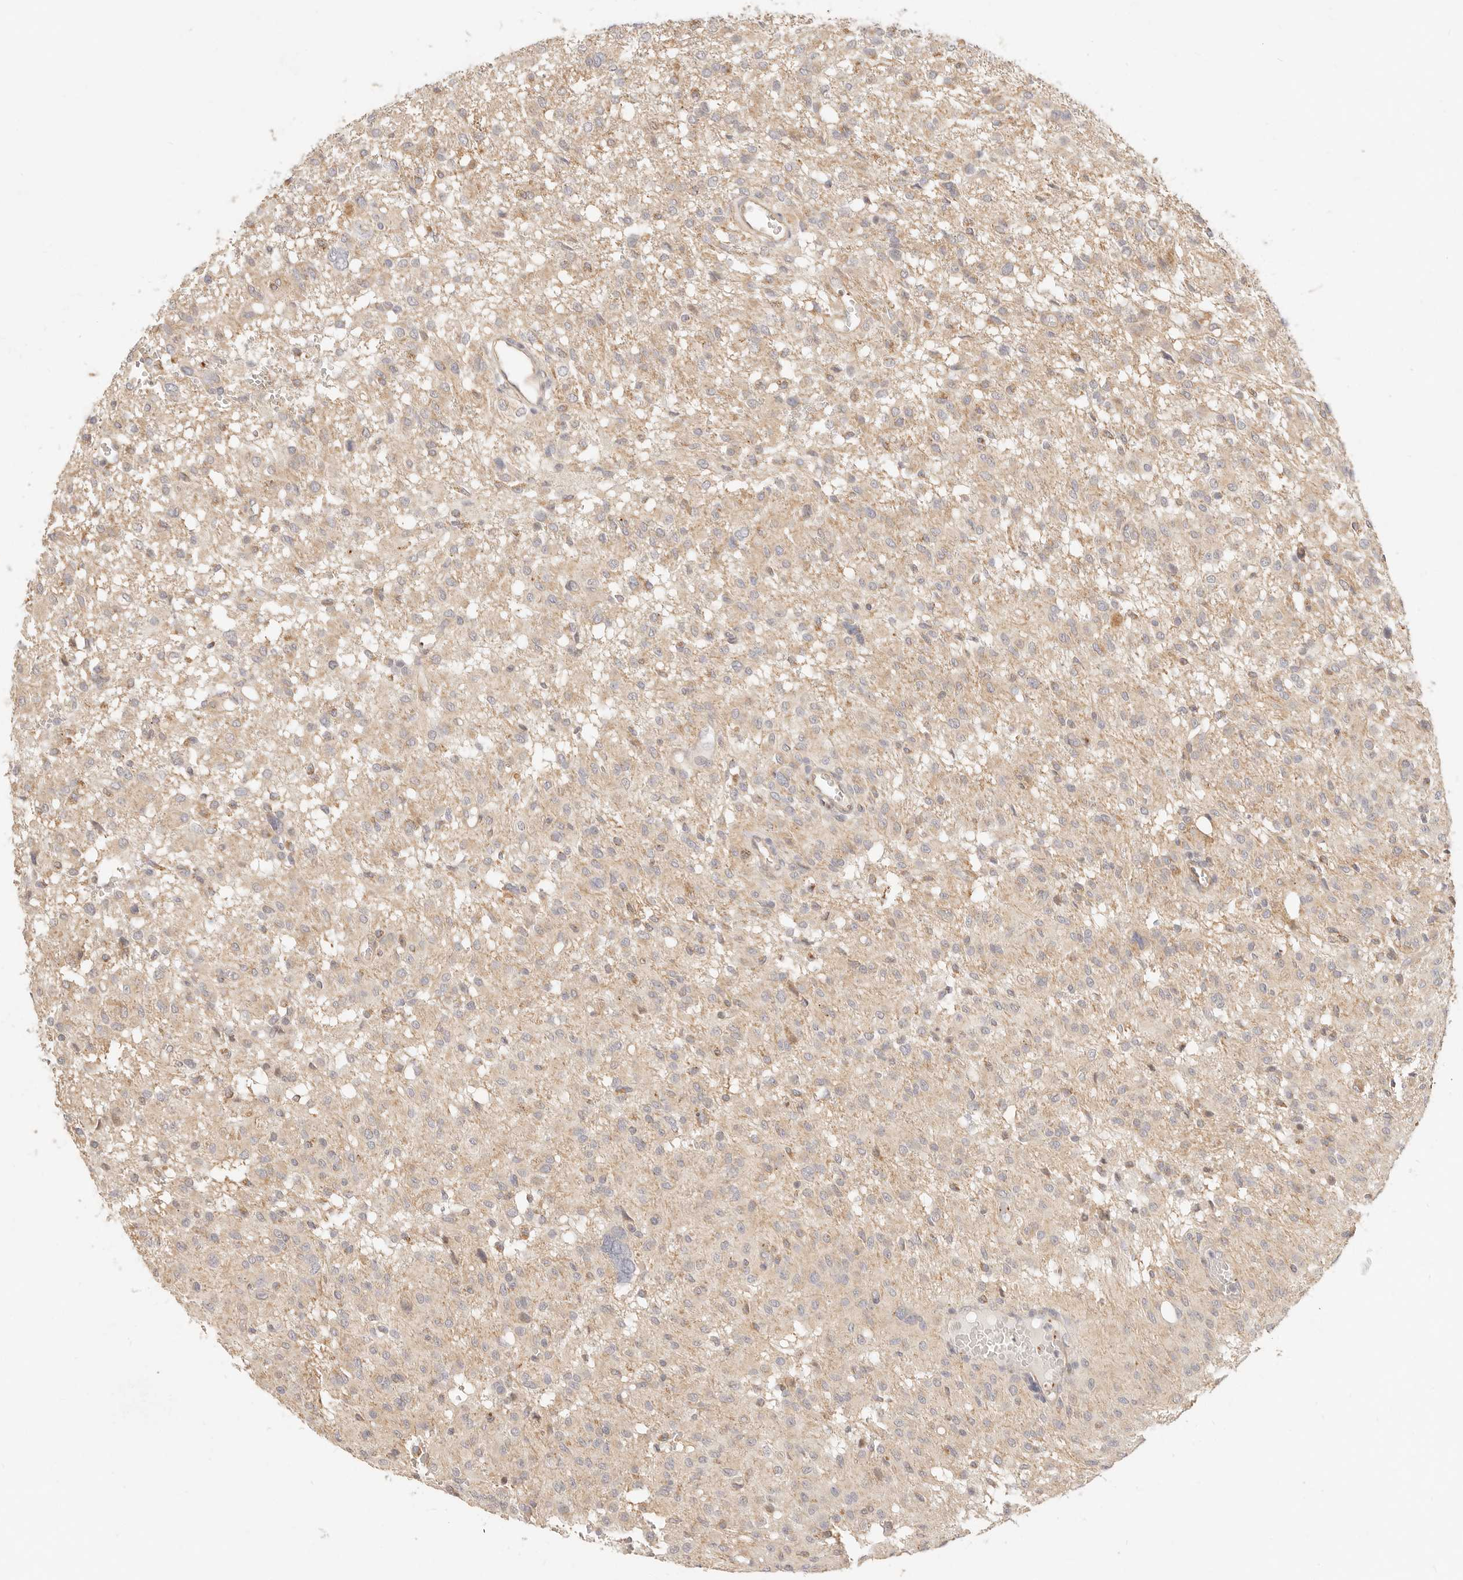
{"staining": {"intensity": "weak", "quantity": "25%-75%", "location": "cytoplasmic/membranous"}, "tissue": "glioma", "cell_type": "Tumor cells", "image_type": "cancer", "snomed": [{"axis": "morphology", "description": "Glioma, malignant, High grade"}, {"axis": "topography", "description": "Brain"}], "caption": "Malignant glioma (high-grade) stained for a protein (brown) demonstrates weak cytoplasmic/membranous positive expression in approximately 25%-75% of tumor cells.", "gene": "UBXN10", "patient": {"sex": "female", "age": 59}}